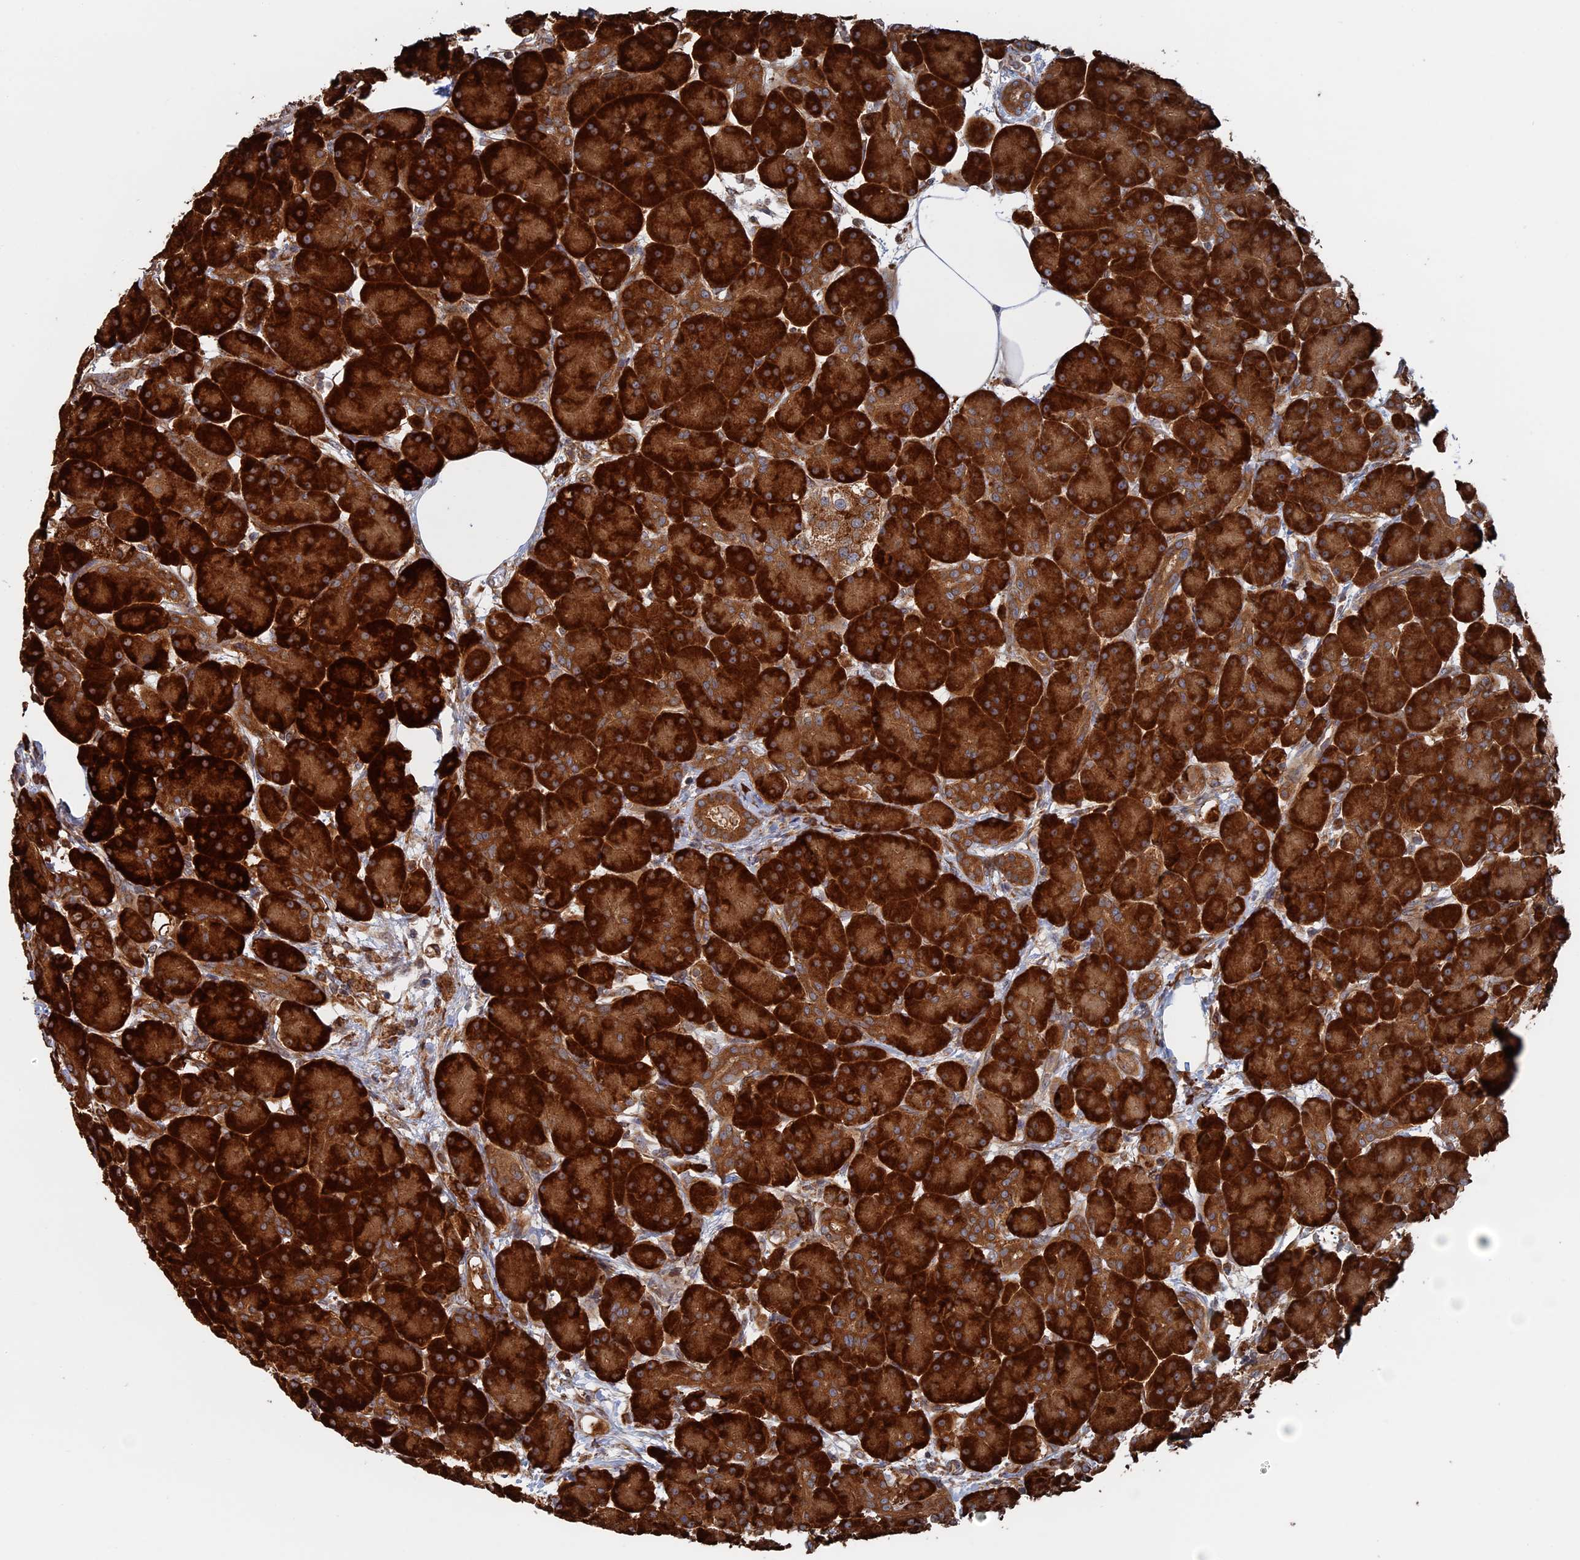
{"staining": {"intensity": "strong", "quantity": ">75%", "location": "cytoplasmic/membranous"}, "tissue": "pancreas", "cell_type": "Exocrine glandular cells", "image_type": "normal", "snomed": [{"axis": "morphology", "description": "Normal tissue, NOS"}, {"axis": "topography", "description": "Pancreas"}], "caption": "Exocrine glandular cells demonstrate high levels of strong cytoplasmic/membranous staining in about >75% of cells in normal pancreas.", "gene": "BPIFB6", "patient": {"sex": "male", "age": 63}}